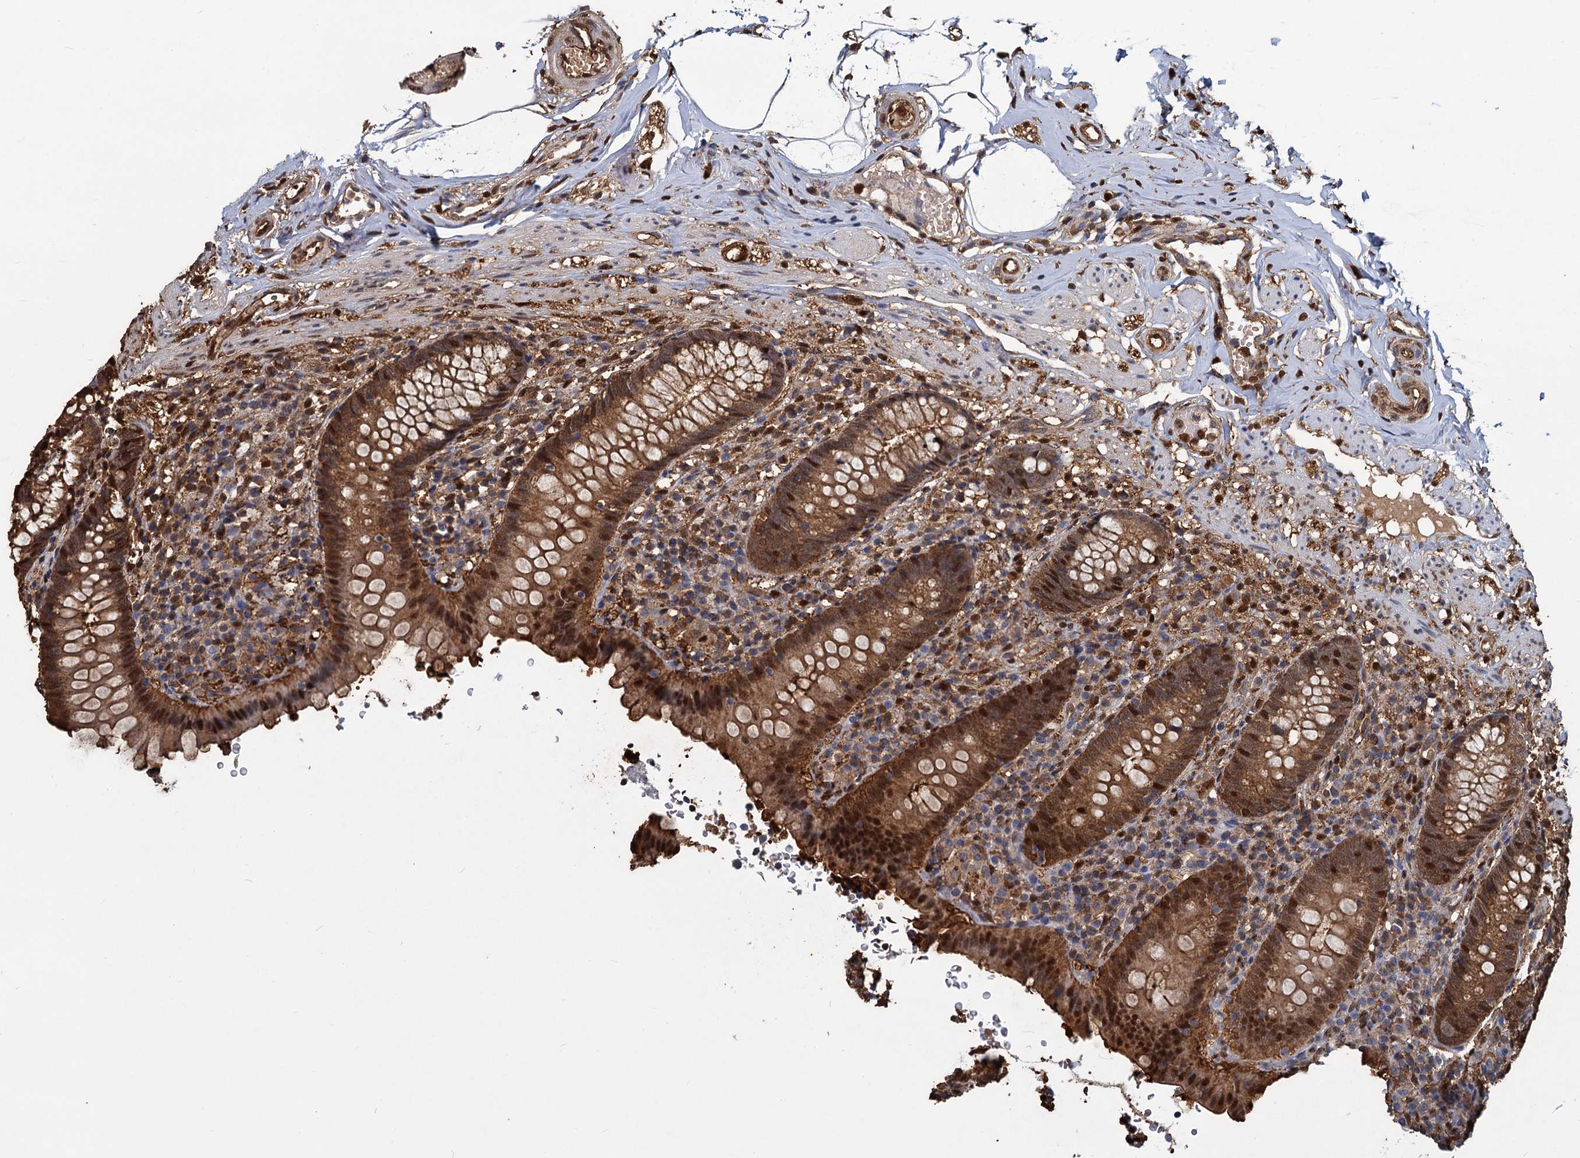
{"staining": {"intensity": "moderate", "quantity": ">75%", "location": "cytoplasmic/membranous,nuclear"}, "tissue": "appendix", "cell_type": "Glandular cells", "image_type": "normal", "snomed": [{"axis": "morphology", "description": "Normal tissue, NOS"}, {"axis": "topography", "description": "Appendix"}], "caption": "About >75% of glandular cells in unremarkable human appendix reveal moderate cytoplasmic/membranous,nuclear protein expression as visualized by brown immunohistochemical staining.", "gene": "S100A6", "patient": {"sex": "male", "age": 55}}